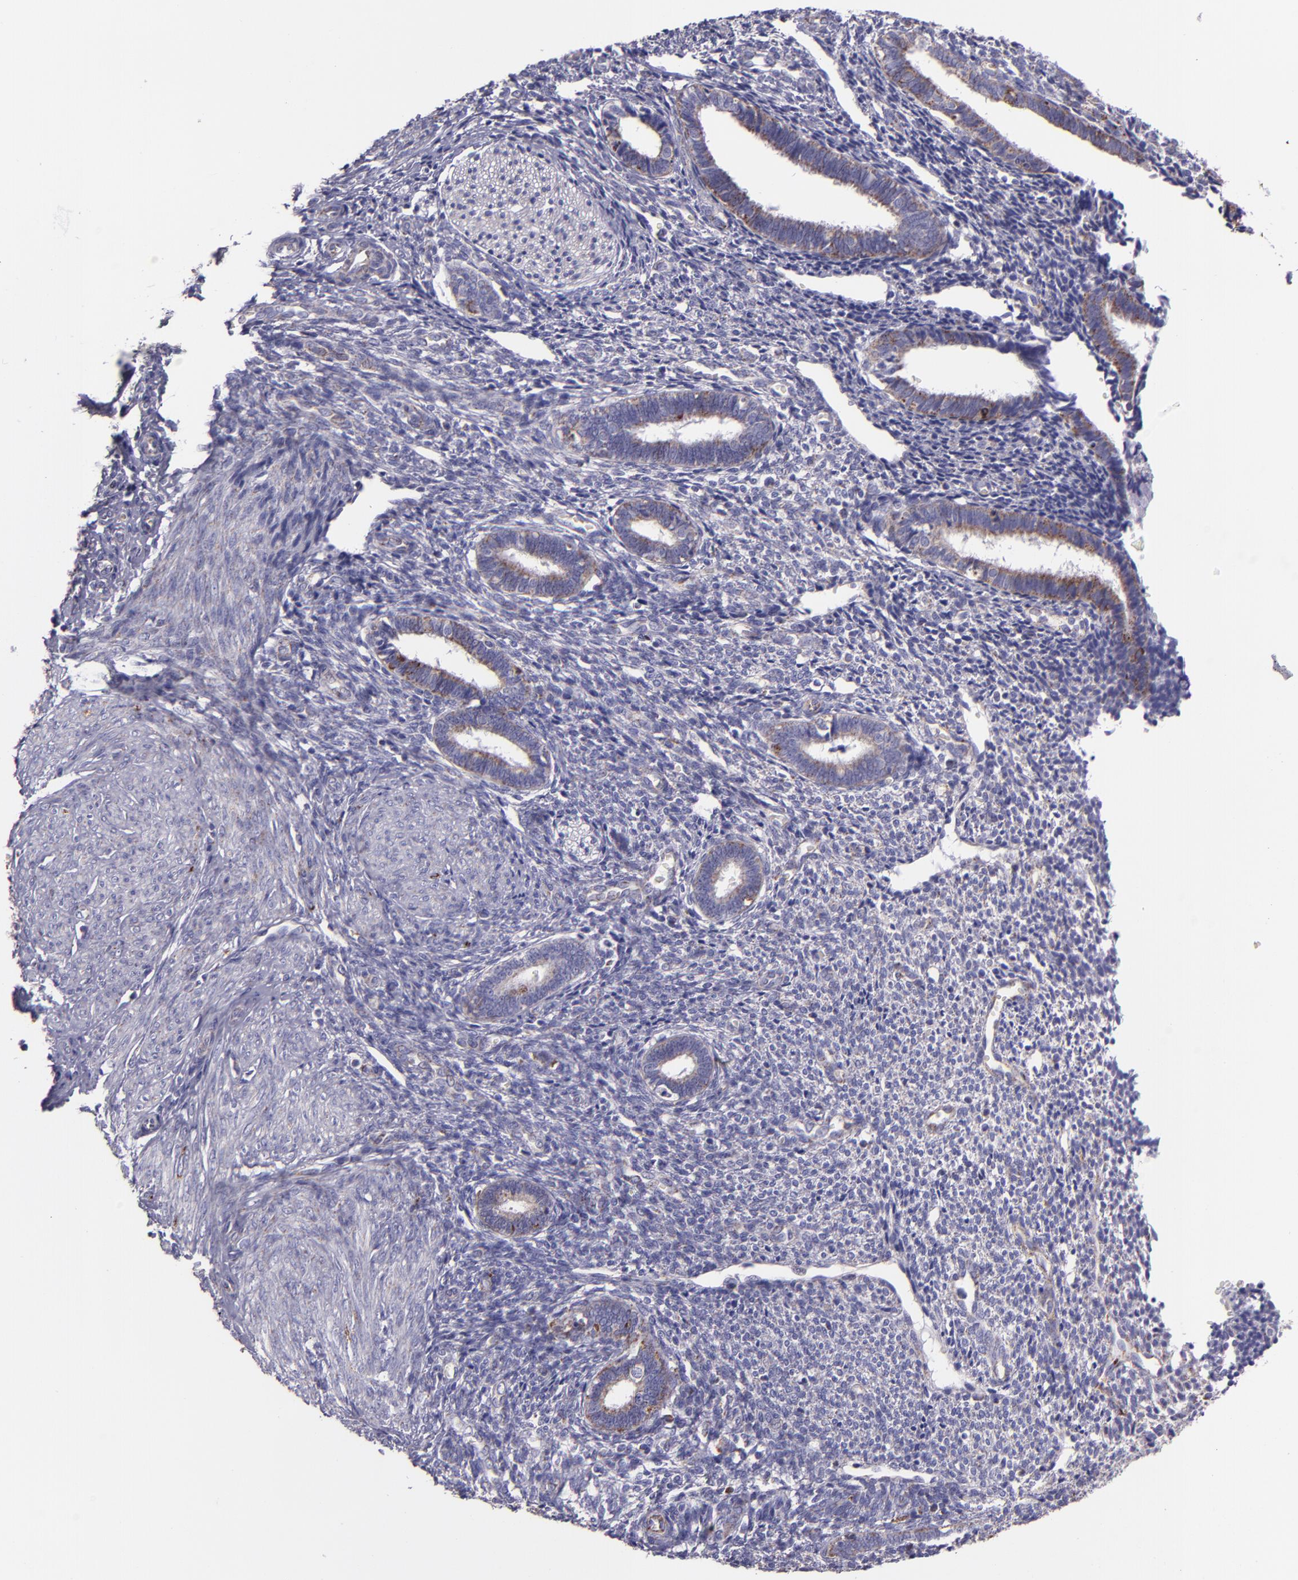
{"staining": {"intensity": "negative", "quantity": "none", "location": "none"}, "tissue": "endometrium", "cell_type": "Cells in endometrial stroma", "image_type": "normal", "snomed": [{"axis": "morphology", "description": "Normal tissue, NOS"}, {"axis": "topography", "description": "Endometrium"}], "caption": "DAB (3,3'-diaminobenzidine) immunohistochemical staining of normal human endometrium demonstrates no significant staining in cells in endometrial stroma.", "gene": "HSPD1", "patient": {"sex": "female", "age": 27}}